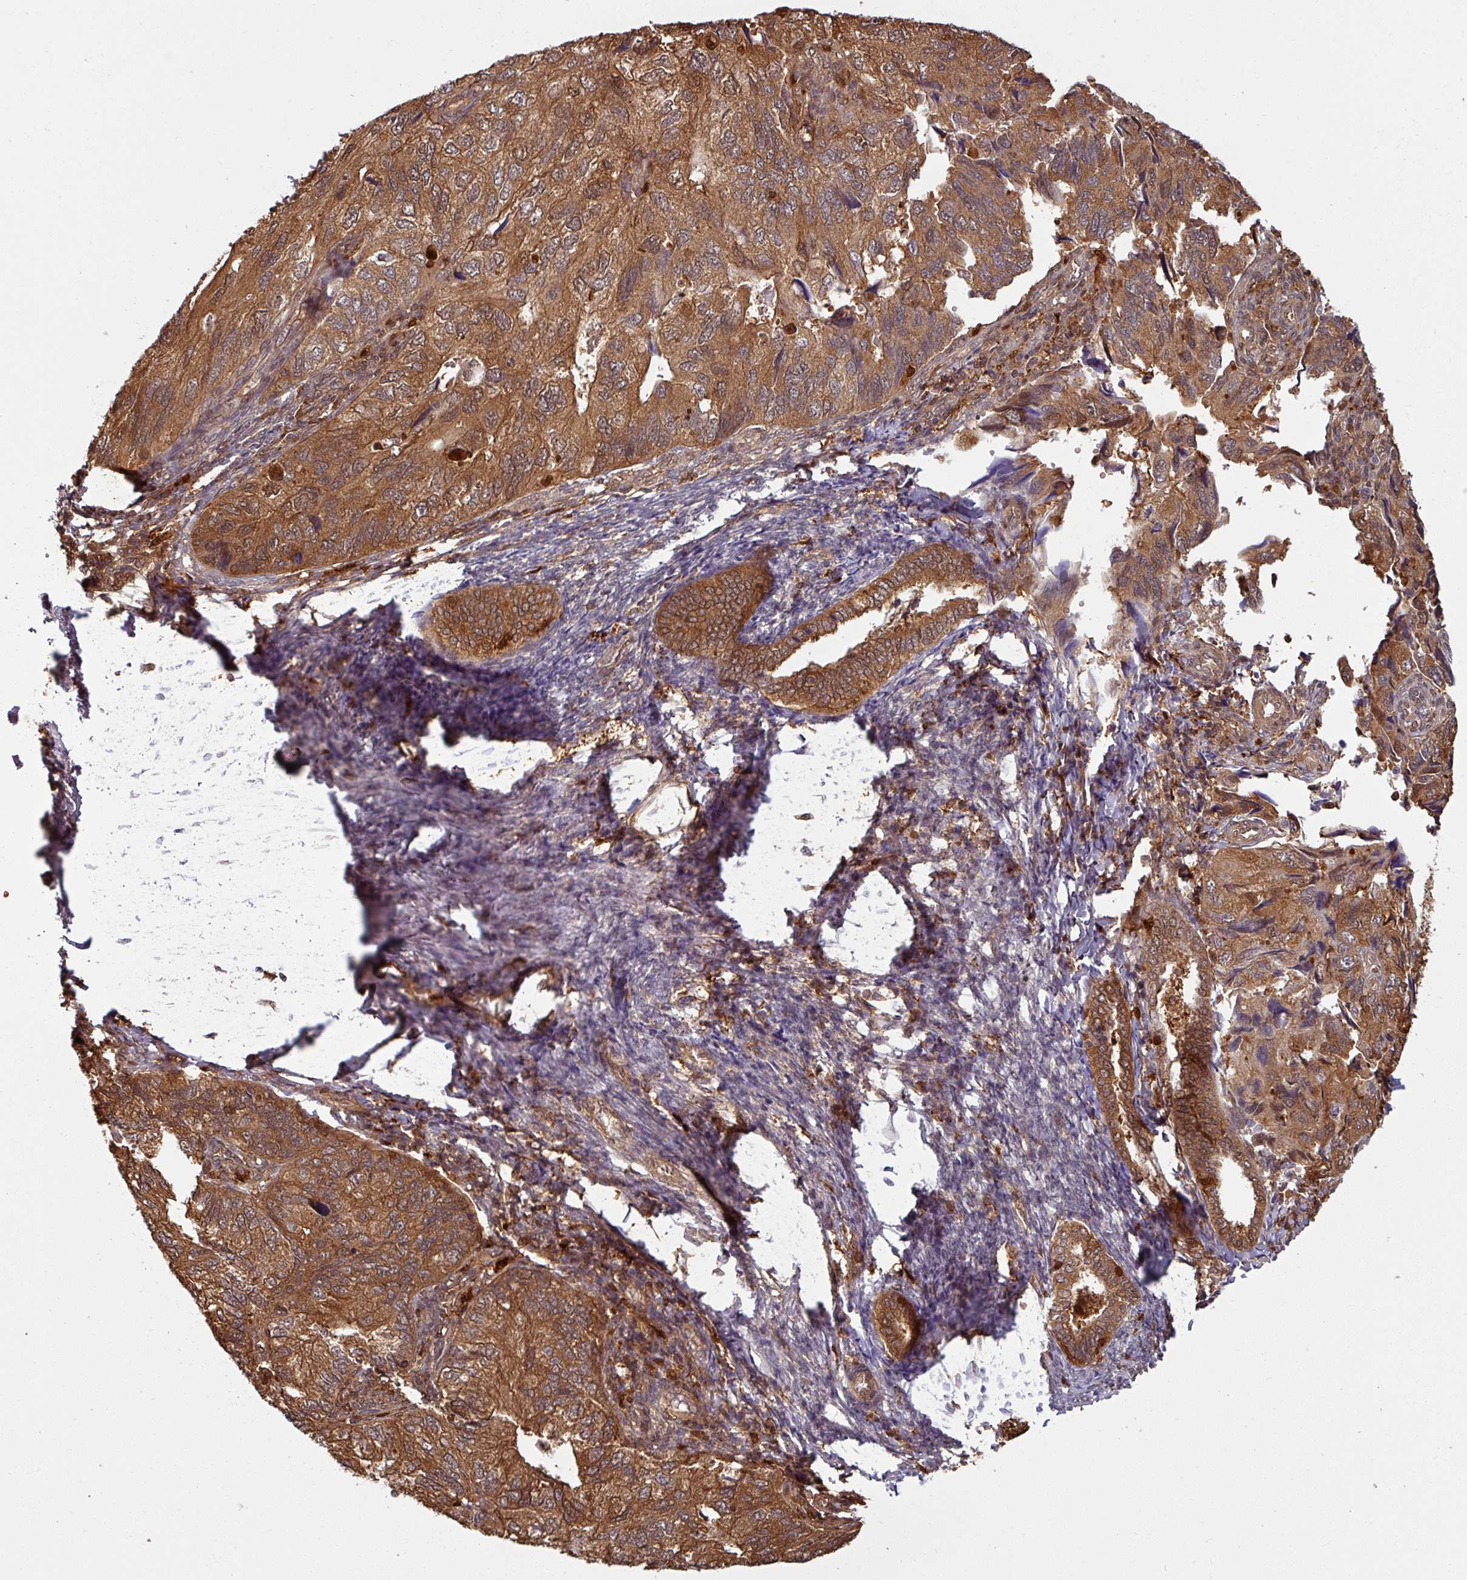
{"staining": {"intensity": "moderate", "quantity": ">75%", "location": "cytoplasmic/membranous,nuclear"}, "tissue": "endometrial cancer", "cell_type": "Tumor cells", "image_type": "cancer", "snomed": [{"axis": "morphology", "description": "Carcinoma, NOS"}, {"axis": "topography", "description": "Uterus"}], "caption": "High-magnification brightfield microscopy of endometrial cancer (carcinoma) stained with DAB (3,3'-diaminobenzidine) (brown) and counterstained with hematoxylin (blue). tumor cells exhibit moderate cytoplasmic/membranous and nuclear expression is present in about>75% of cells.", "gene": "KCTD11", "patient": {"sex": "female", "age": 76}}